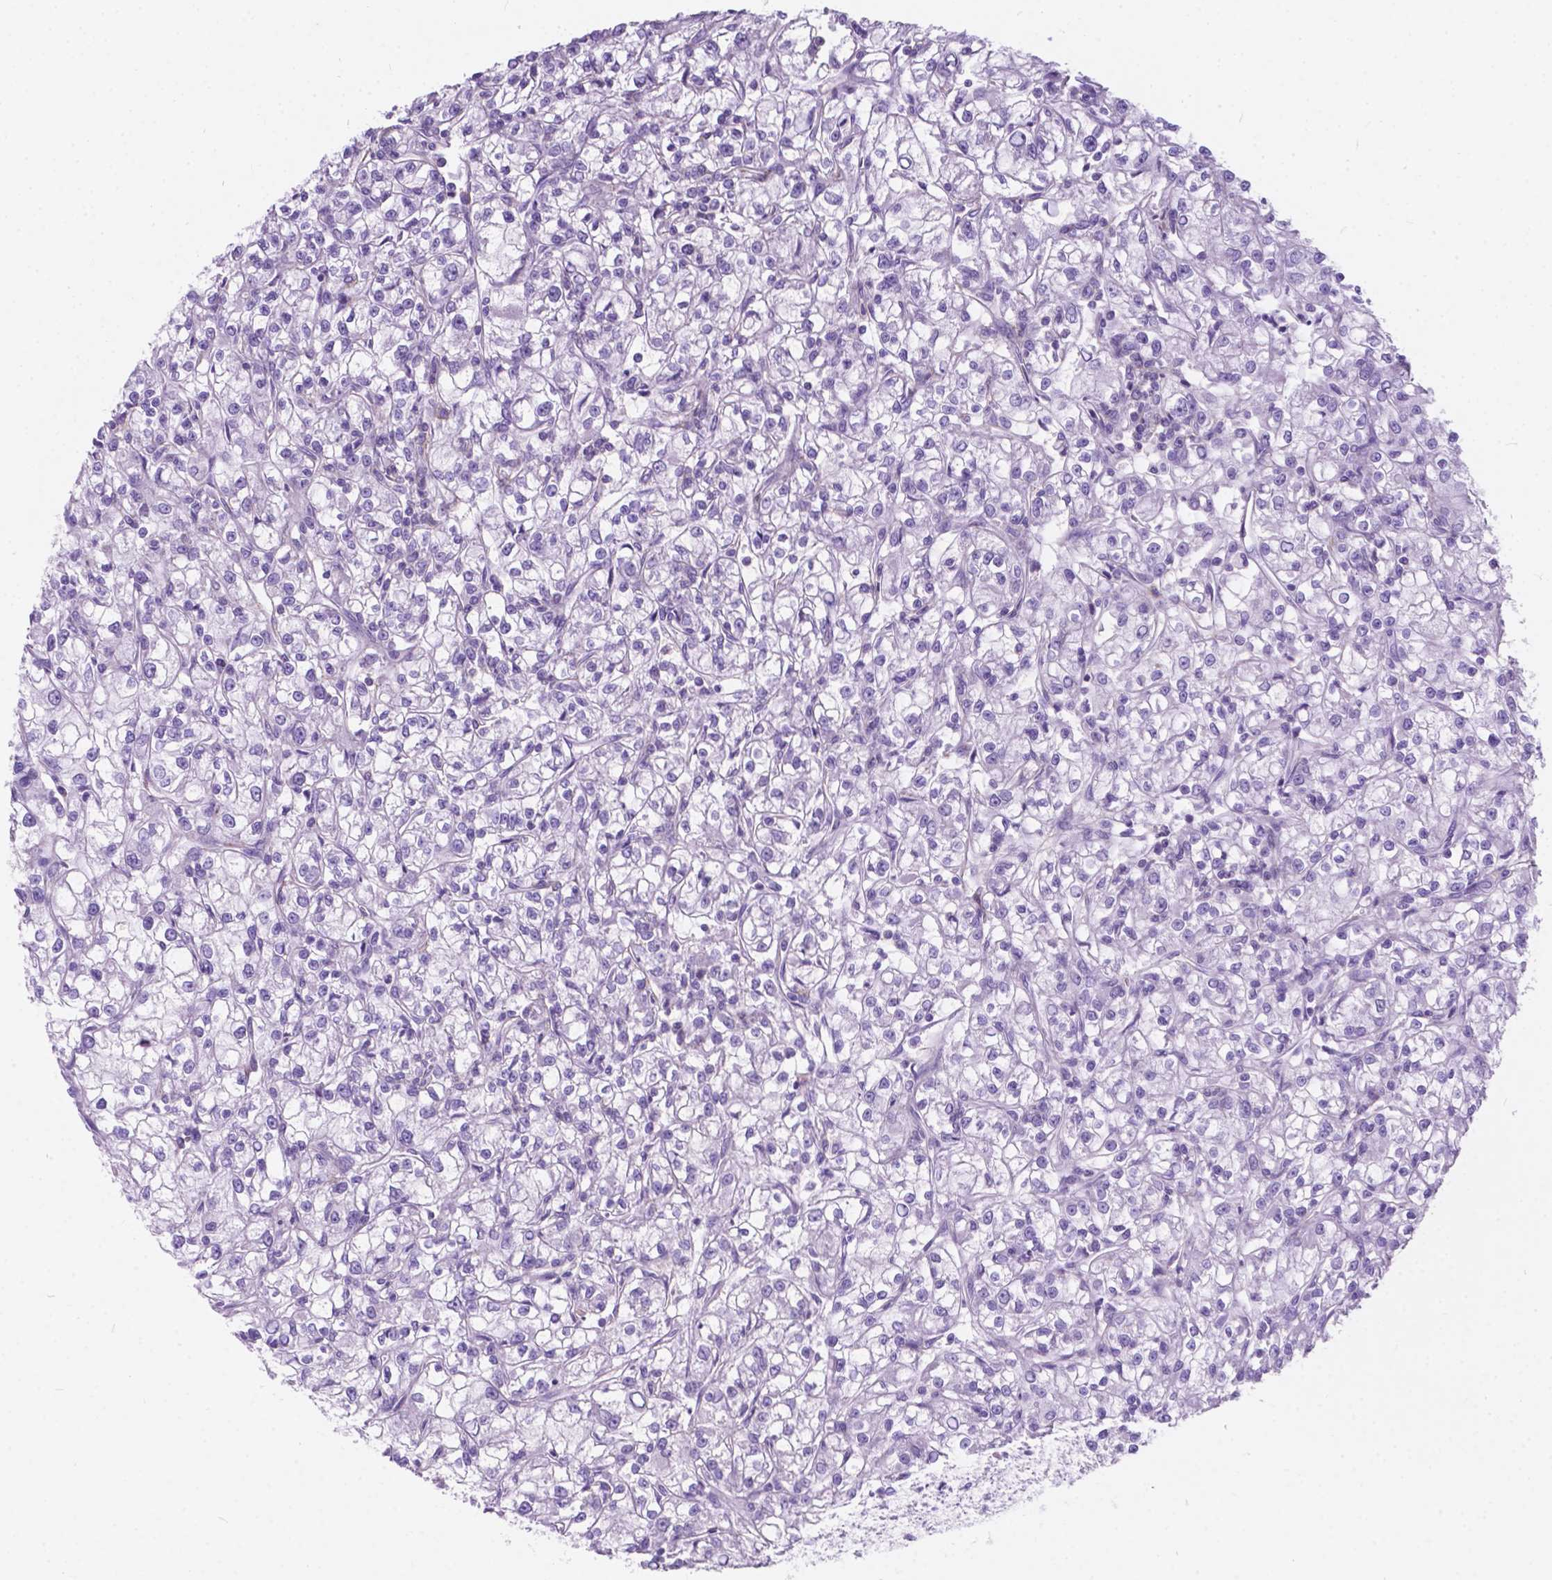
{"staining": {"intensity": "negative", "quantity": "none", "location": "none"}, "tissue": "renal cancer", "cell_type": "Tumor cells", "image_type": "cancer", "snomed": [{"axis": "morphology", "description": "Adenocarcinoma, NOS"}, {"axis": "topography", "description": "Kidney"}], "caption": "This micrograph is of renal cancer stained with immunohistochemistry to label a protein in brown with the nuclei are counter-stained blue. There is no positivity in tumor cells.", "gene": "KIAA0040", "patient": {"sex": "female", "age": 59}}